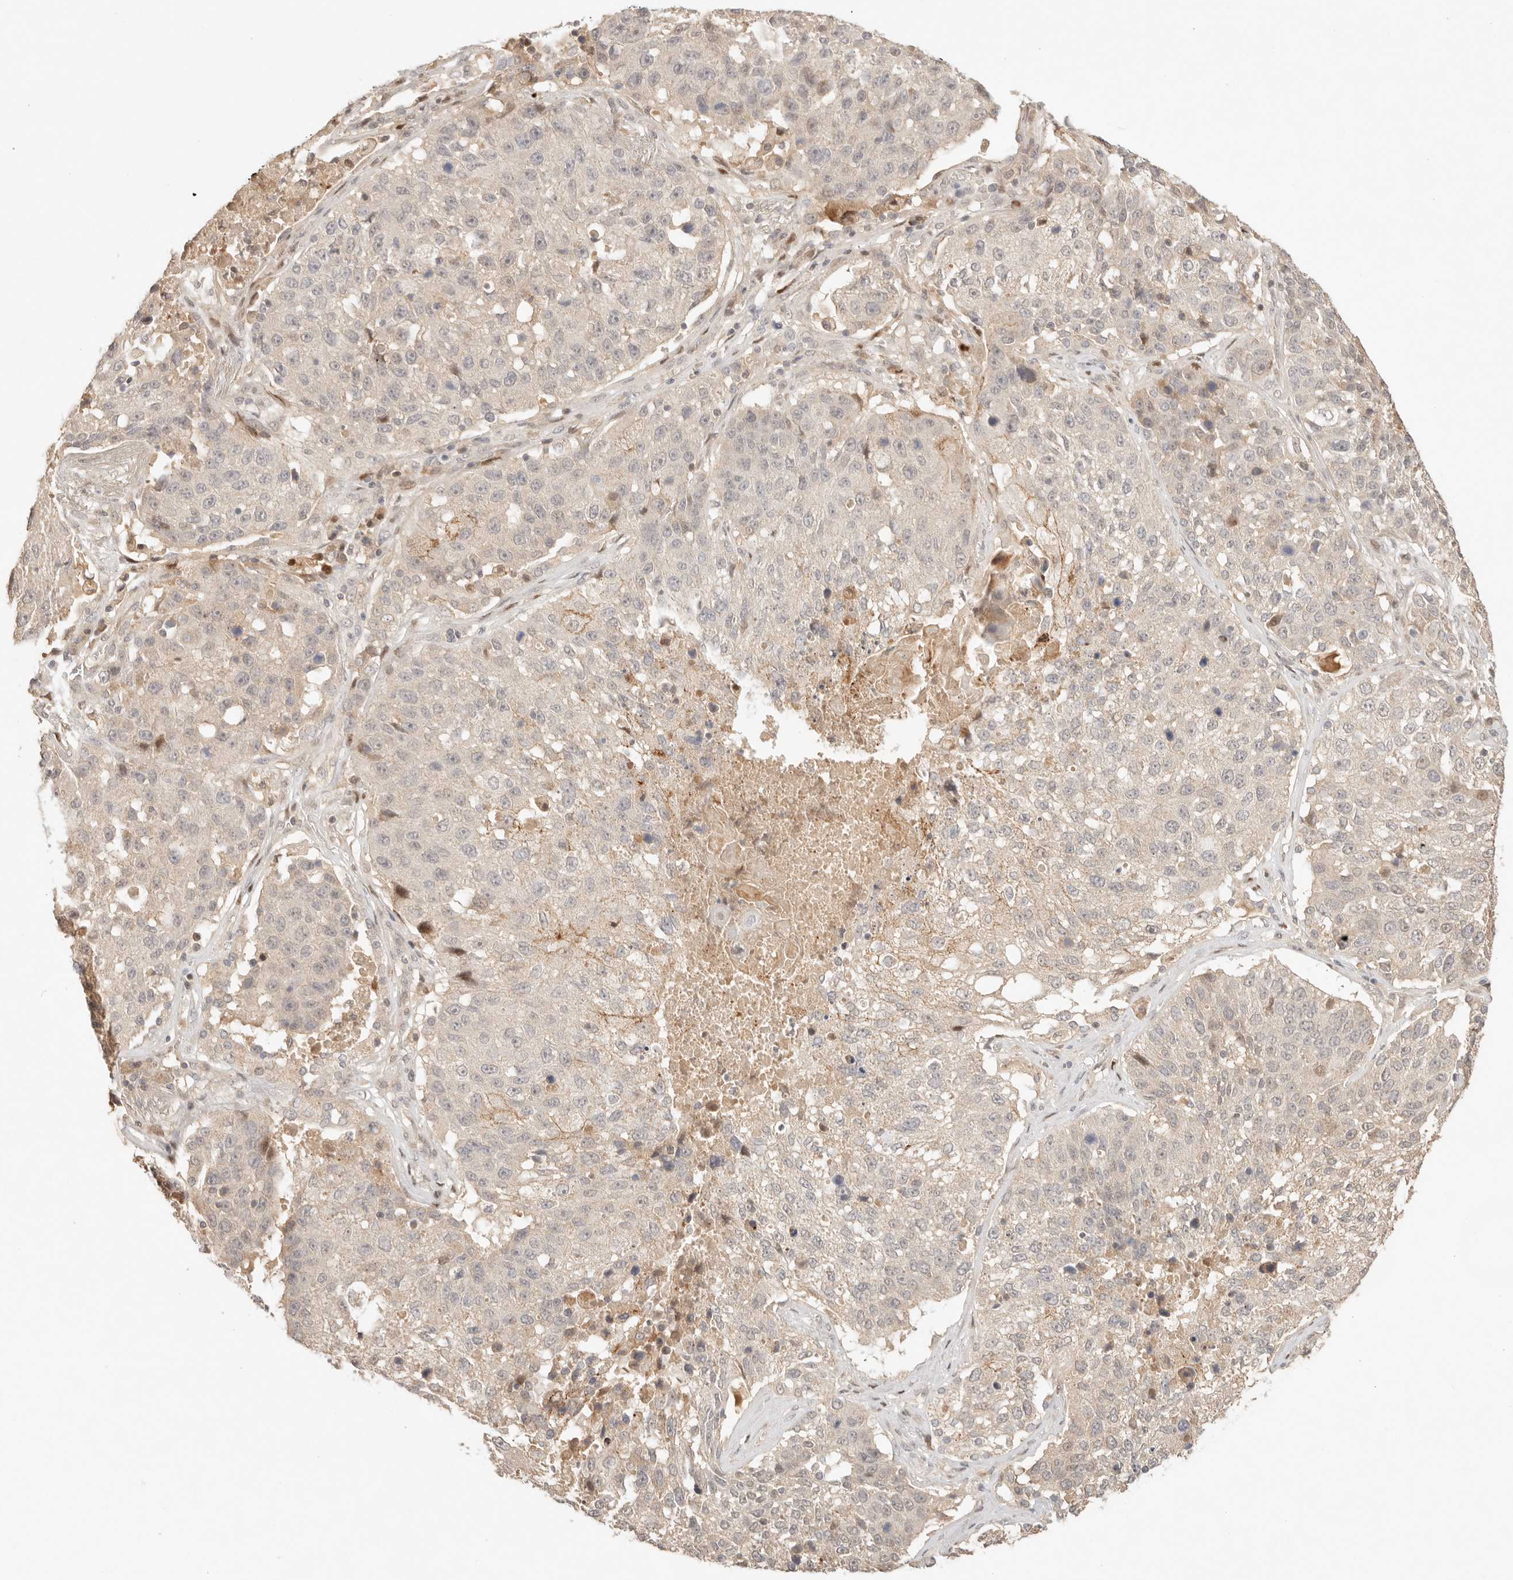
{"staining": {"intensity": "weak", "quantity": "<25%", "location": "cytoplasmic/membranous"}, "tissue": "lung cancer", "cell_type": "Tumor cells", "image_type": "cancer", "snomed": [{"axis": "morphology", "description": "Squamous cell carcinoma, NOS"}, {"axis": "topography", "description": "Lung"}], "caption": "Tumor cells show no significant expression in lung squamous cell carcinoma. Brightfield microscopy of immunohistochemistry stained with DAB (brown) and hematoxylin (blue), captured at high magnification.", "gene": "PHLDA3", "patient": {"sex": "male", "age": 61}}